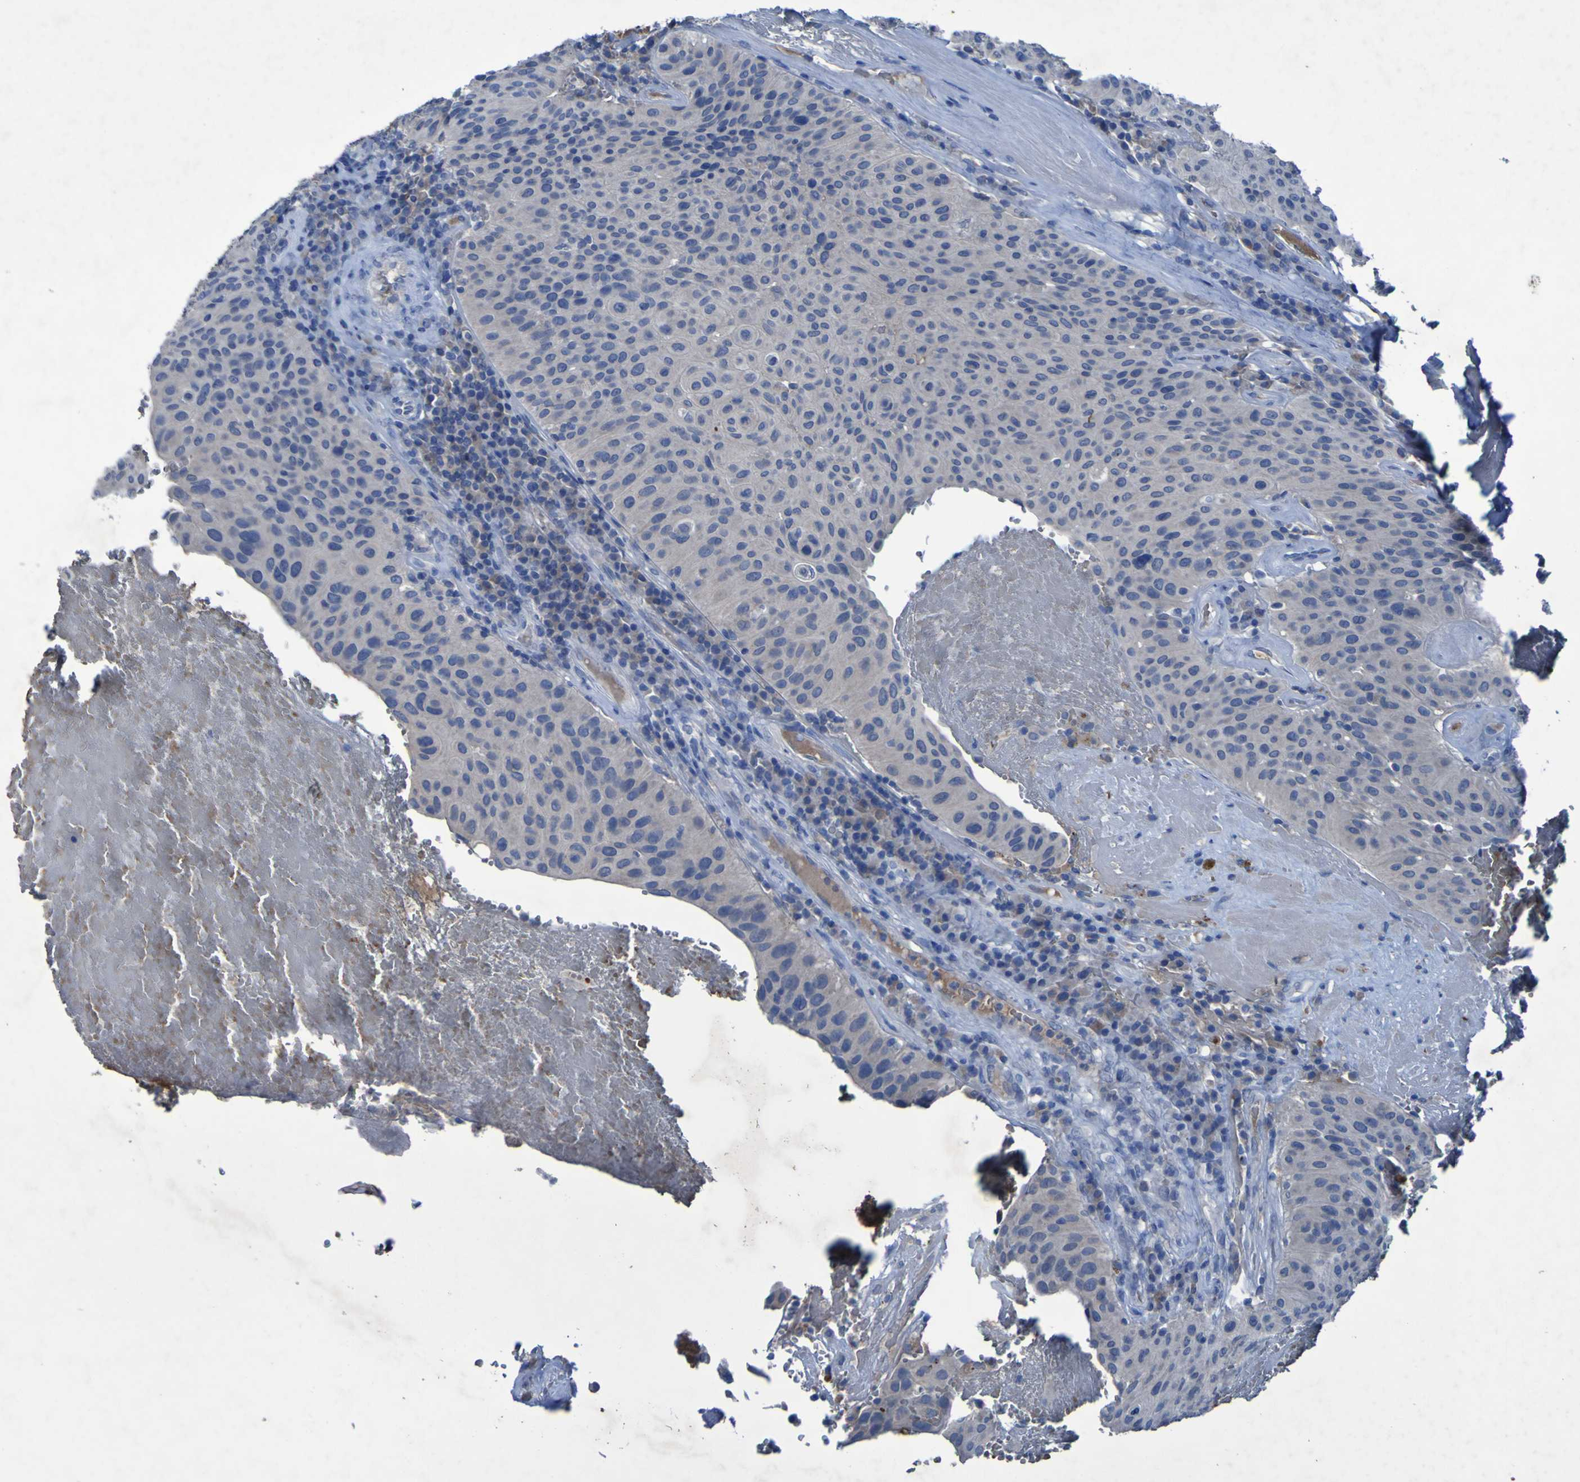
{"staining": {"intensity": "weak", "quantity": "<25%", "location": "cytoplasmic/membranous"}, "tissue": "urothelial cancer", "cell_type": "Tumor cells", "image_type": "cancer", "snomed": [{"axis": "morphology", "description": "Urothelial carcinoma, High grade"}, {"axis": "topography", "description": "Urinary bladder"}], "caption": "Immunohistochemical staining of urothelial cancer displays no significant positivity in tumor cells.", "gene": "SGK2", "patient": {"sex": "male", "age": 66}}